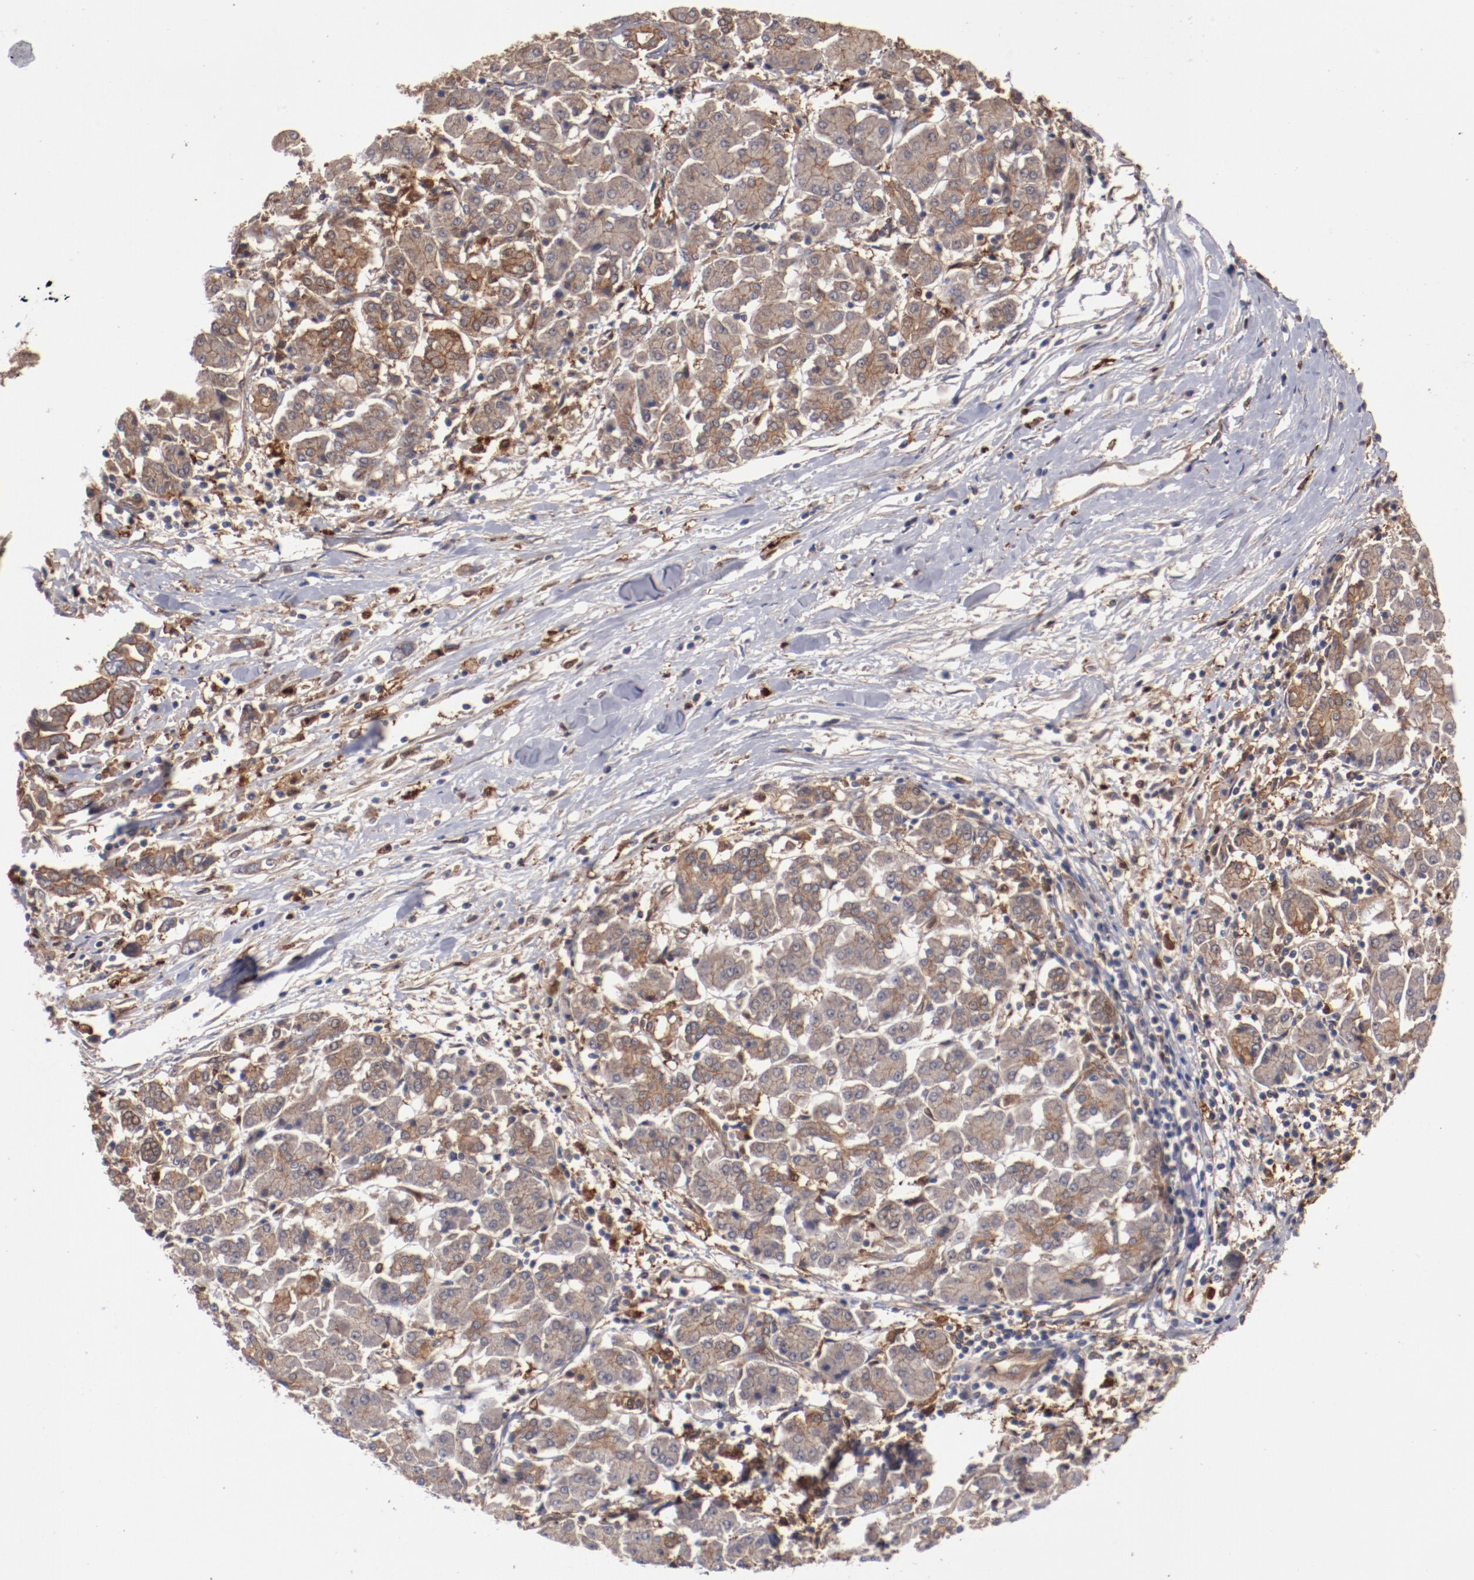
{"staining": {"intensity": "moderate", "quantity": ">75%", "location": "cytoplasmic/membranous"}, "tissue": "pancreatic cancer", "cell_type": "Tumor cells", "image_type": "cancer", "snomed": [{"axis": "morphology", "description": "Adenocarcinoma, NOS"}, {"axis": "topography", "description": "Pancreas"}], "caption": "Adenocarcinoma (pancreatic) was stained to show a protein in brown. There is medium levels of moderate cytoplasmic/membranous staining in approximately >75% of tumor cells.", "gene": "DNAAF2", "patient": {"sex": "female", "age": 57}}